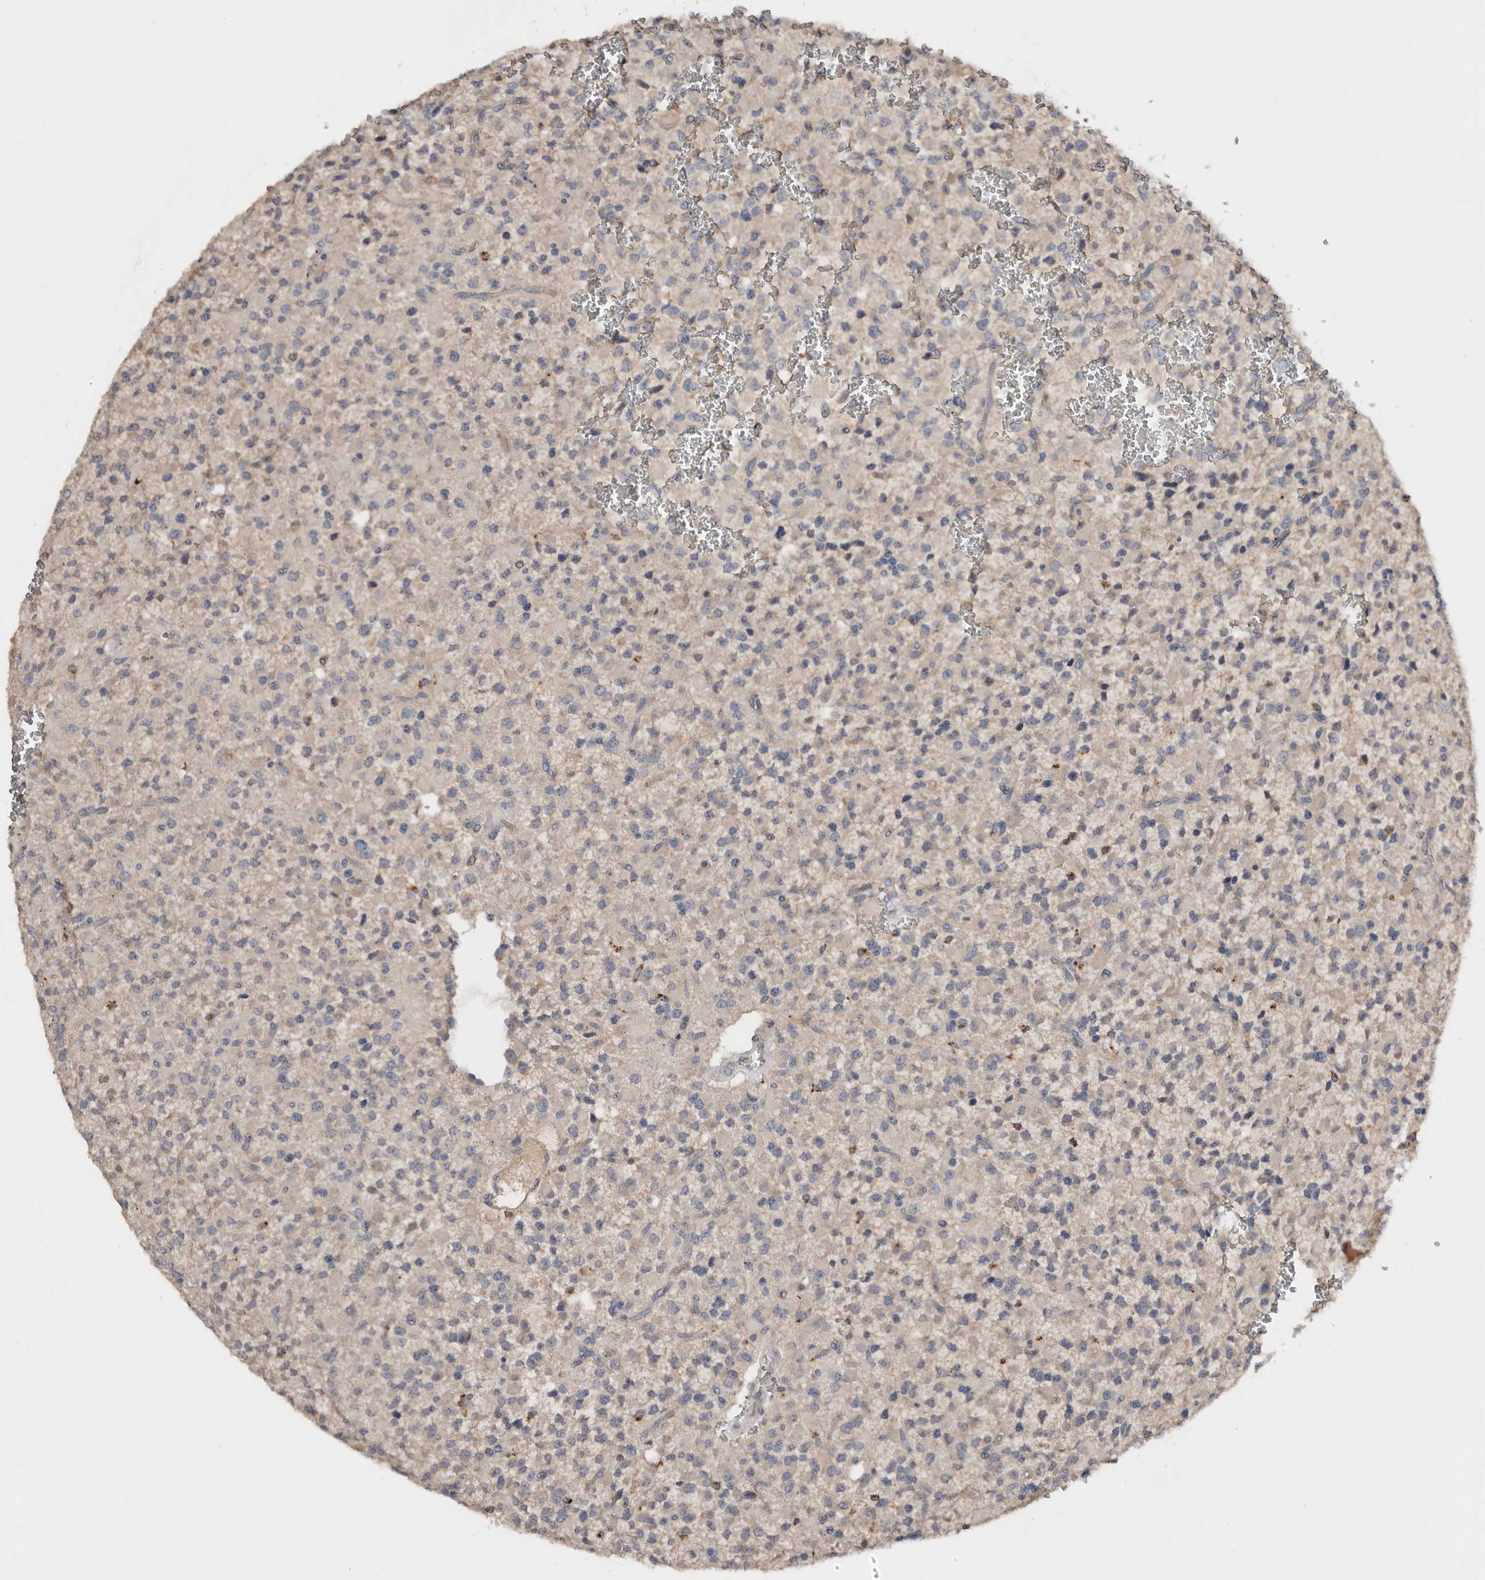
{"staining": {"intensity": "negative", "quantity": "none", "location": "none"}, "tissue": "glioma", "cell_type": "Tumor cells", "image_type": "cancer", "snomed": [{"axis": "morphology", "description": "Glioma, malignant, High grade"}, {"axis": "topography", "description": "Brain"}], "caption": "The histopathology image demonstrates no significant staining in tumor cells of malignant glioma (high-grade).", "gene": "SLC39A2", "patient": {"sex": "male", "age": 34}}